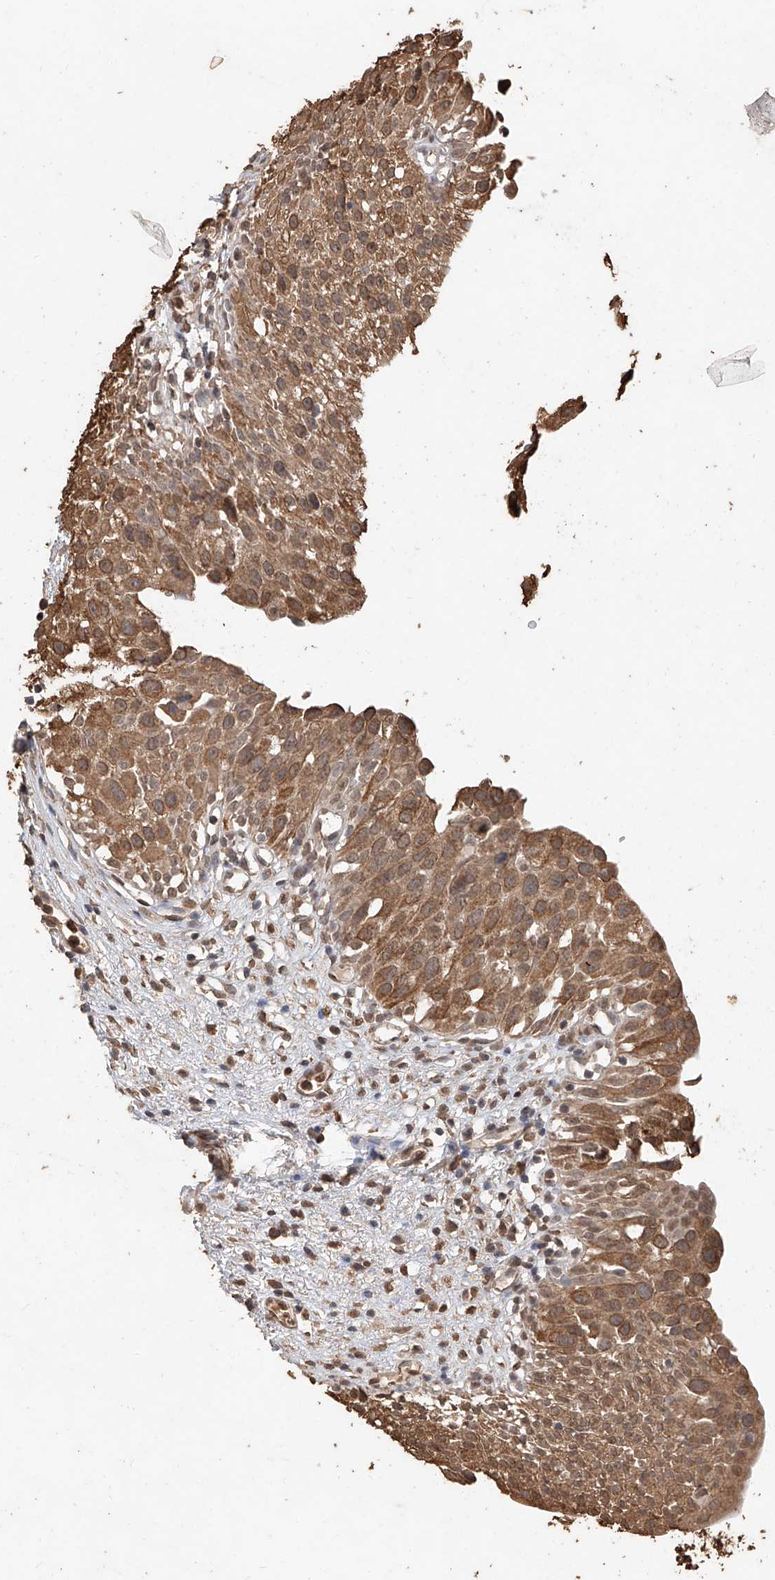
{"staining": {"intensity": "moderate", "quantity": ">75%", "location": "cytoplasmic/membranous"}, "tissue": "urinary bladder", "cell_type": "Urothelial cells", "image_type": "normal", "snomed": [{"axis": "morphology", "description": "Normal tissue, NOS"}, {"axis": "topography", "description": "Urinary bladder"}], "caption": "Protein expression analysis of unremarkable urinary bladder exhibits moderate cytoplasmic/membranous staining in approximately >75% of urothelial cells.", "gene": "ELOVL1", "patient": {"sex": "male", "age": 51}}